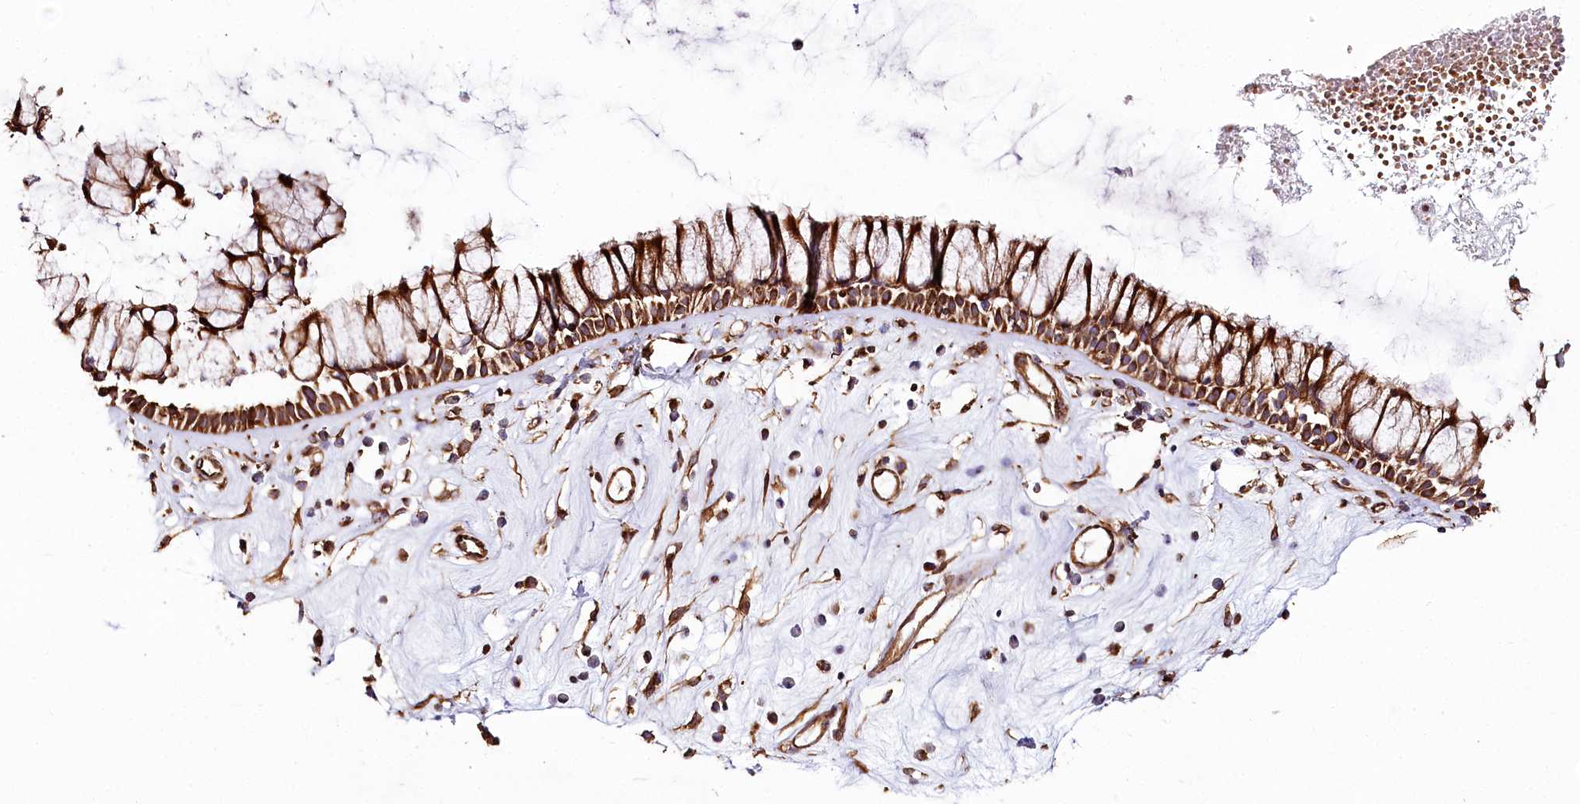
{"staining": {"intensity": "strong", "quantity": ">75%", "location": "cytoplasmic/membranous"}, "tissue": "nasopharynx", "cell_type": "Respiratory epithelial cells", "image_type": "normal", "snomed": [{"axis": "morphology", "description": "Normal tissue, NOS"}, {"axis": "morphology", "description": "Inflammation, NOS"}, {"axis": "topography", "description": "Nasopharynx"}], "caption": "DAB (3,3'-diaminobenzidine) immunohistochemical staining of normal nasopharynx reveals strong cytoplasmic/membranous protein staining in approximately >75% of respiratory epithelial cells. Nuclei are stained in blue.", "gene": "THUMPD3", "patient": {"sex": "male", "age": 29}}